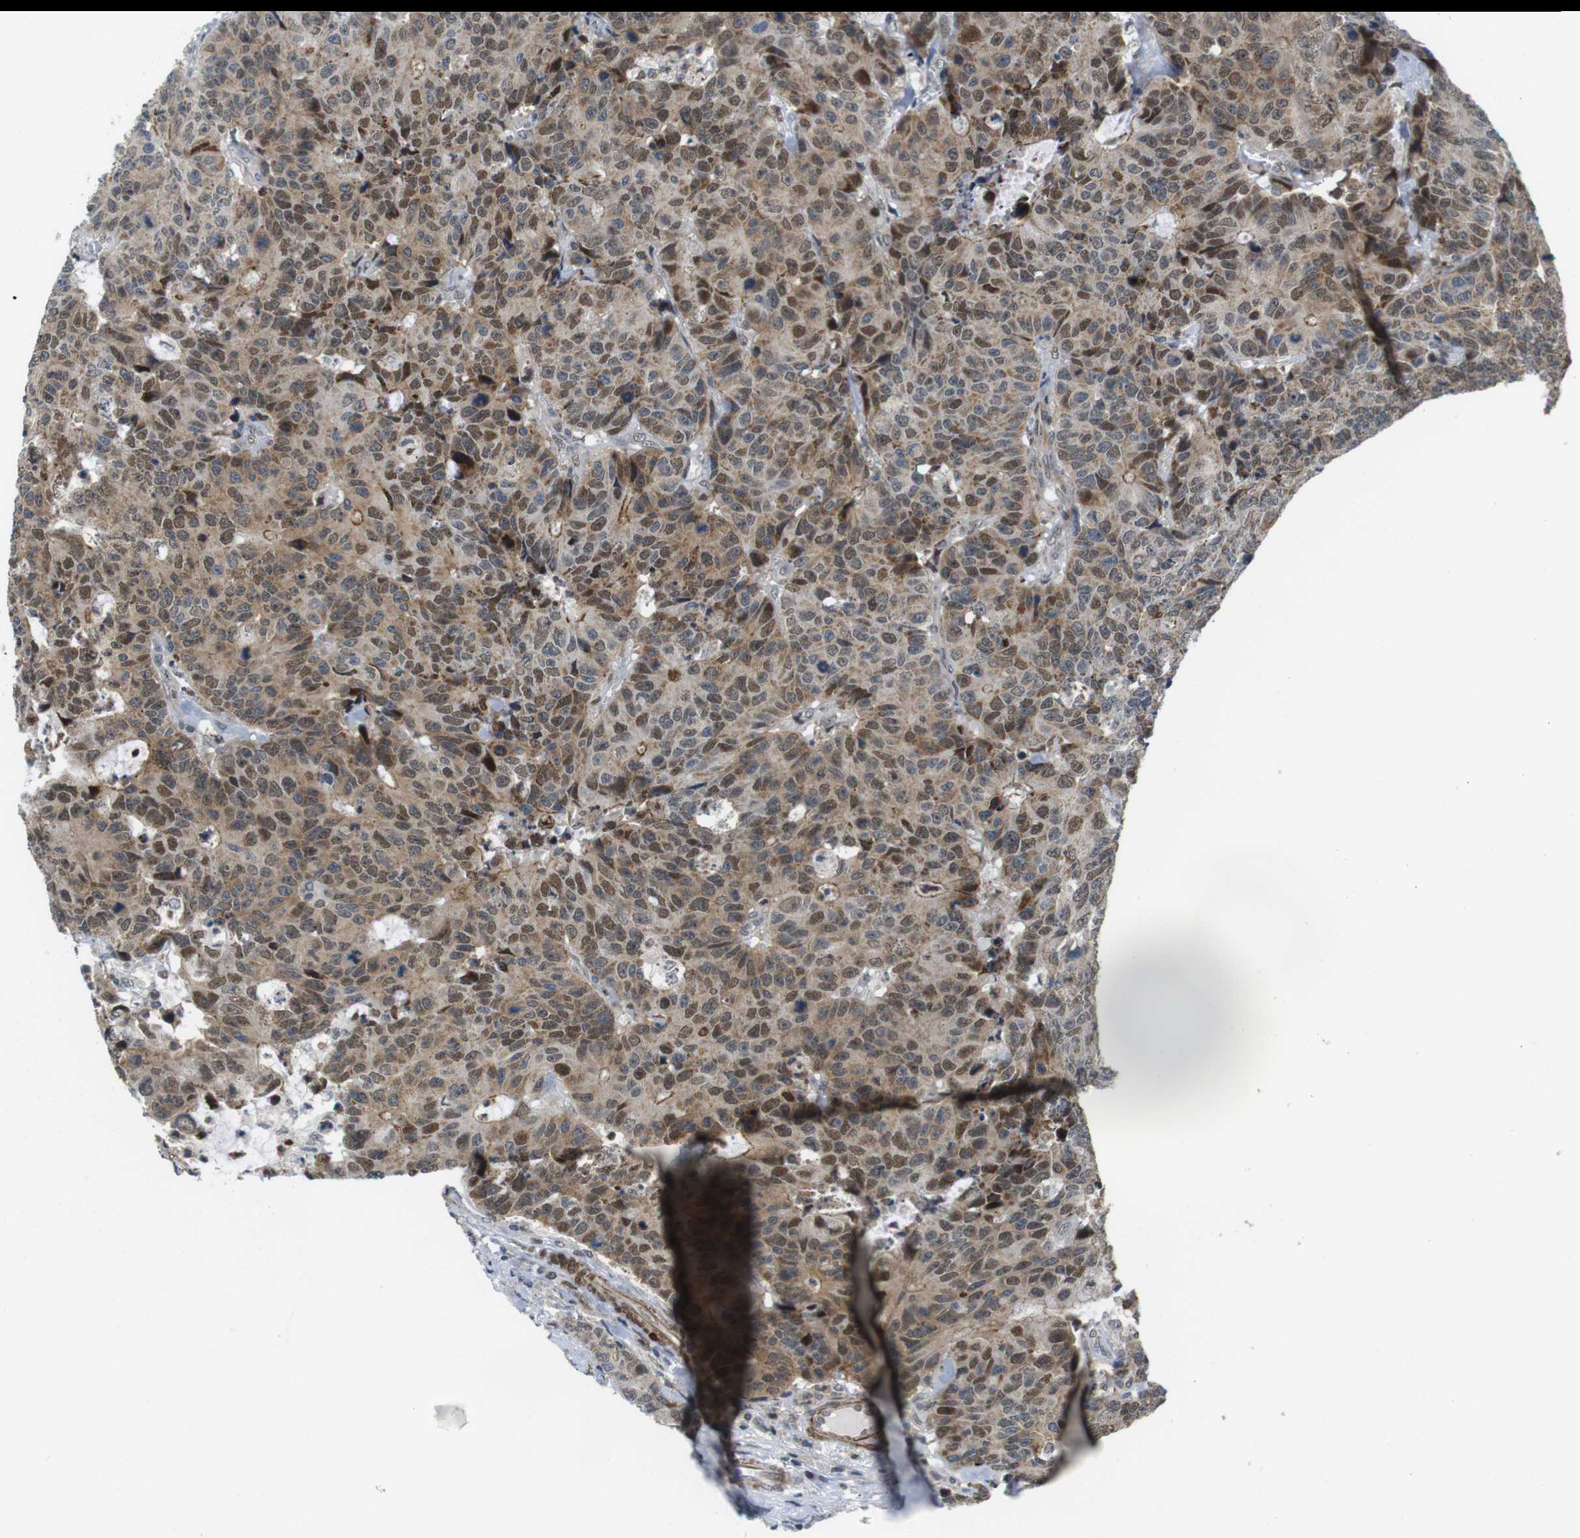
{"staining": {"intensity": "moderate", "quantity": ">75%", "location": "cytoplasmic/membranous,nuclear"}, "tissue": "colorectal cancer", "cell_type": "Tumor cells", "image_type": "cancer", "snomed": [{"axis": "morphology", "description": "Adenocarcinoma, NOS"}, {"axis": "topography", "description": "Colon"}], "caption": "Protein expression analysis of human colorectal cancer (adenocarcinoma) reveals moderate cytoplasmic/membranous and nuclear staining in approximately >75% of tumor cells.", "gene": "USP7", "patient": {"sex": "female", "age": 86}}